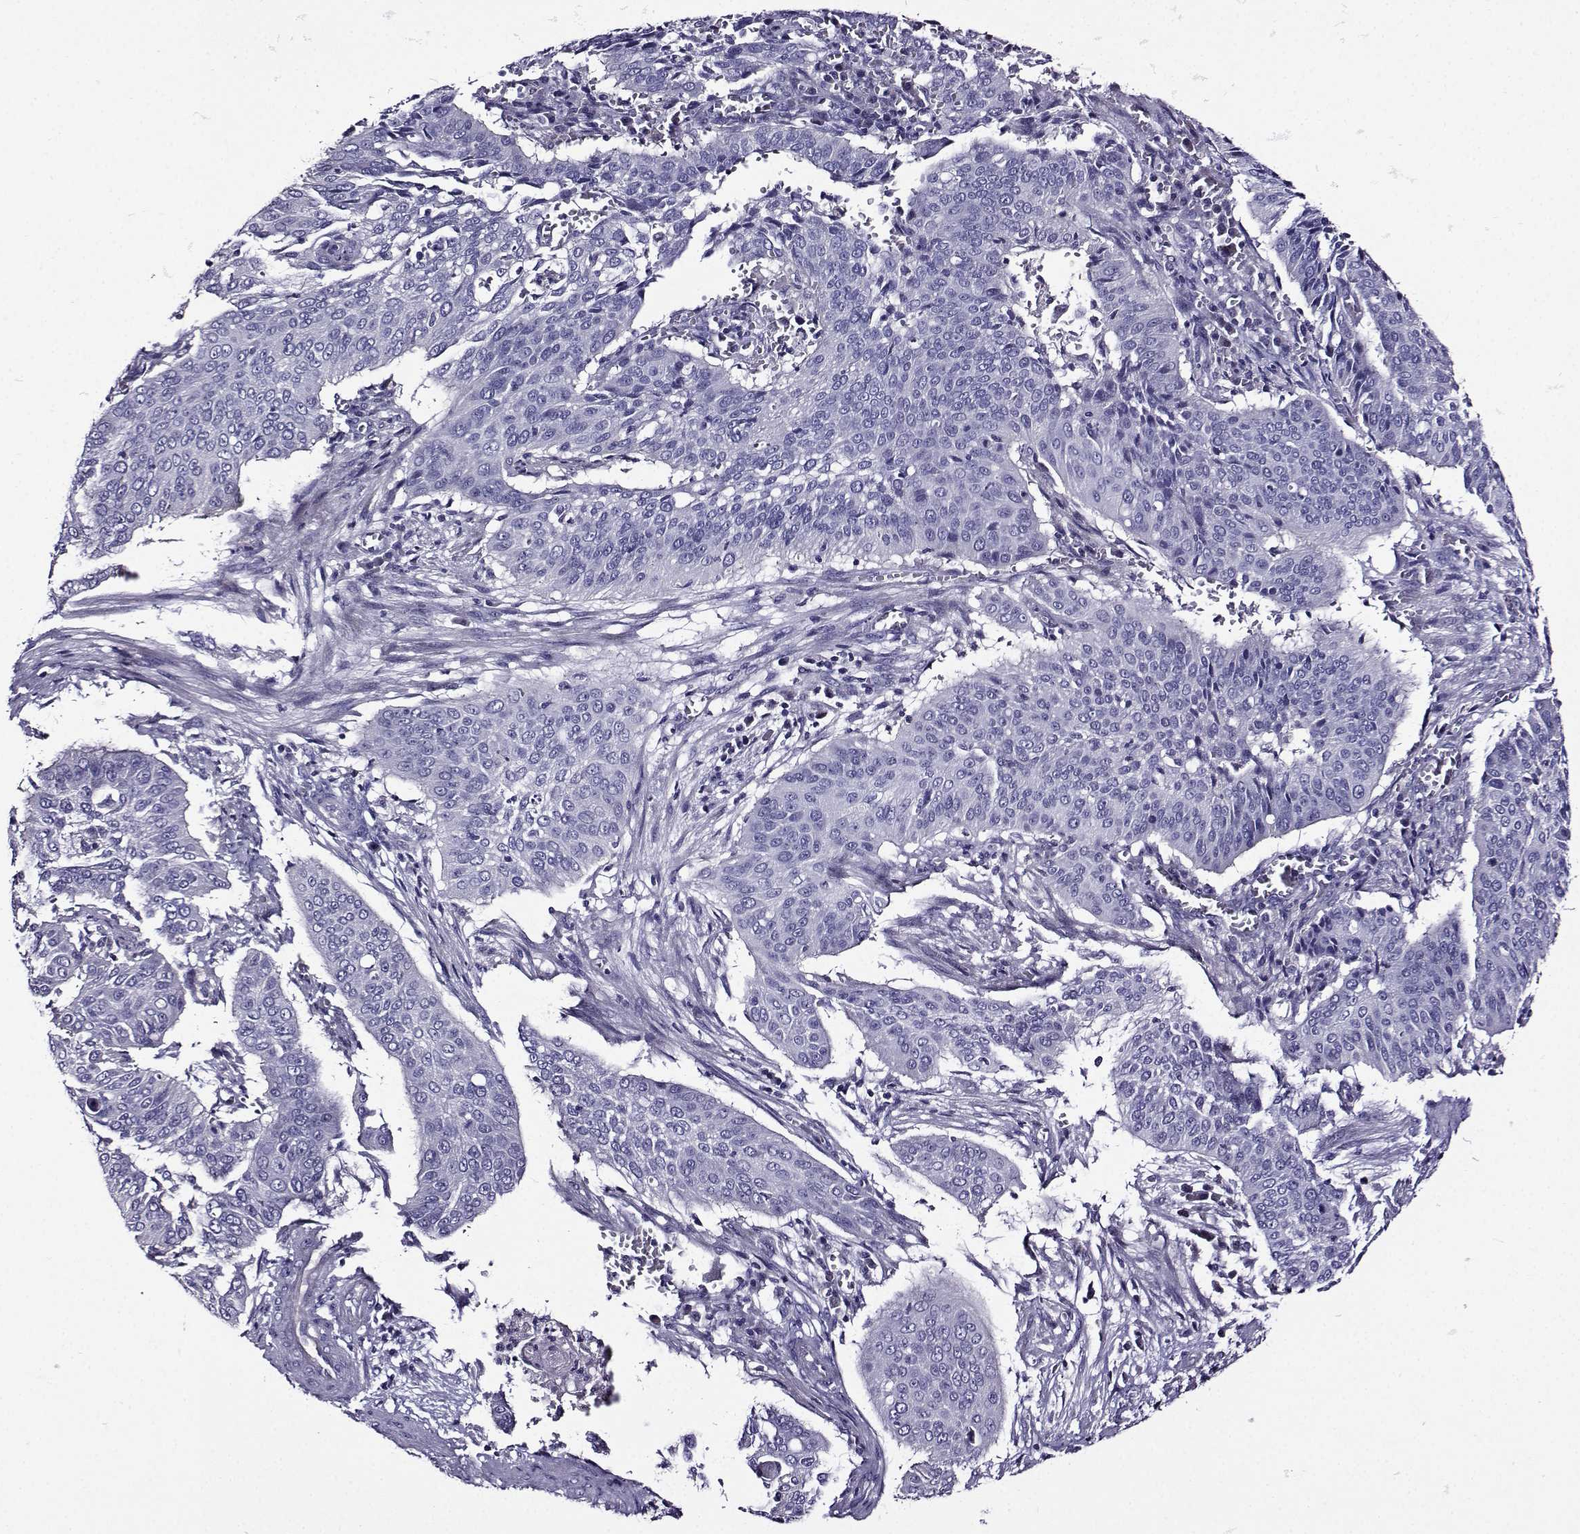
{"staining": {"intensity": "negative", "quantity": "none", "location": "none"}, "tissue": "cervical cancer", "cell_type": "Tumor cells", "image_type": "cancer", "snomed": [{"axis": "morphology", "description": "Squamous cell carcinoma, NOS"}, {"axis": "topography", "description": "Cervix"}], "caption": "DAB (3,3'-diaminobenzidine) immunohistochemical staining of cervical squamous cell carcinoma shows no significant positivity in tumor cells. (IHC, brightfield microscopy, high magnification).", "gene": "TMEM266", "patient": {"sex": "female", "age": 39}}